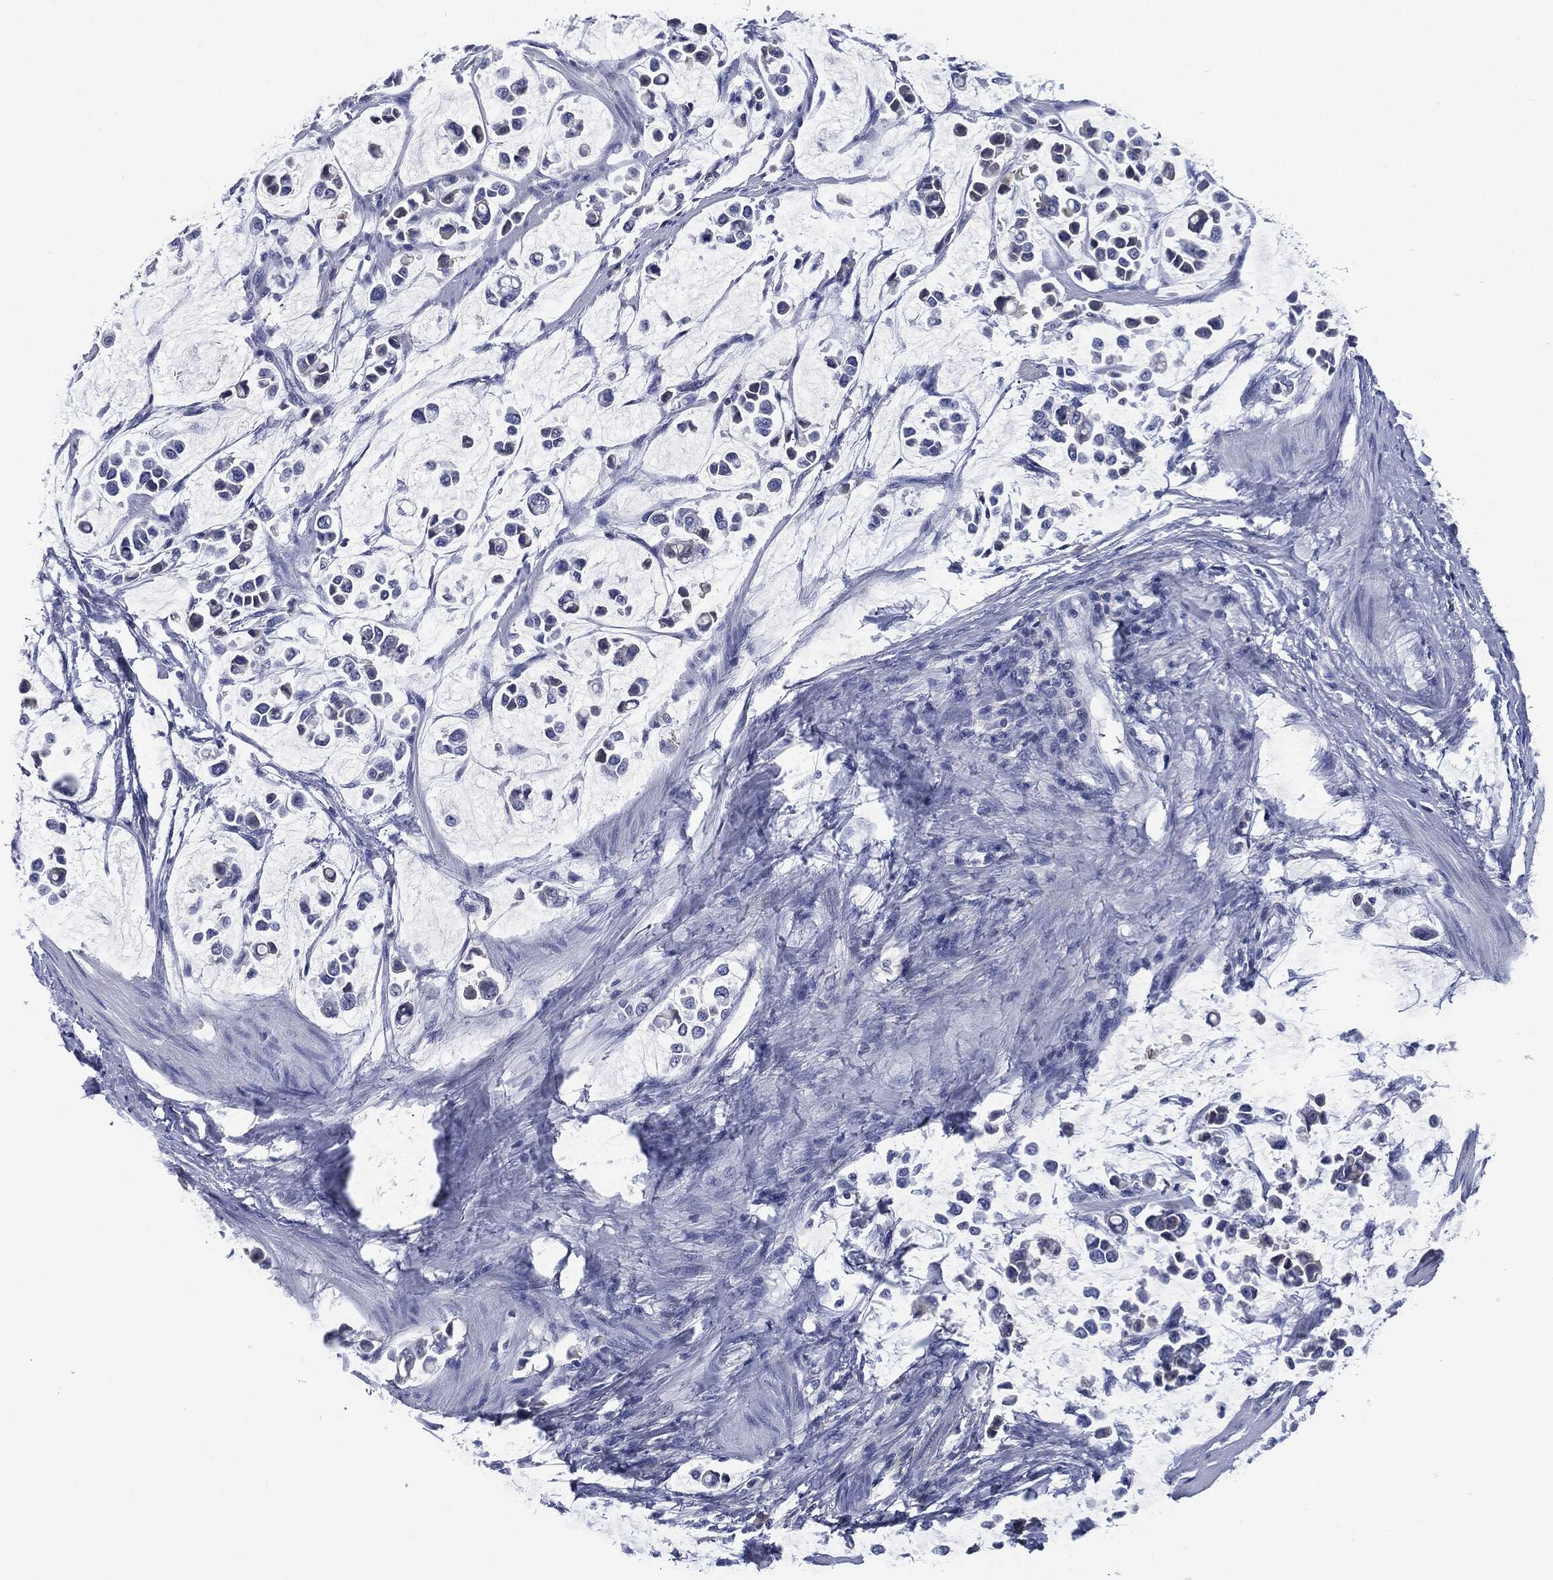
{"staining": {"intensity": "negative", "quantity": "none", "location": "none"}, "tissue": "stomach cancer", "cell_type": "Tumor cells", "image_type": "cancer", "snomed": [{"axis": "morphology", "description": "Adenocarcinoma, NOS"}, {"axis": "topography", "description": "Stomach"}], "caption": "Stomach cancer stained for a protein using immunohistochemistry (IHC) shows no staining tumor cells.", "gene": "SIGLEC7", "patient": {"sex": "male", "age": 82}}